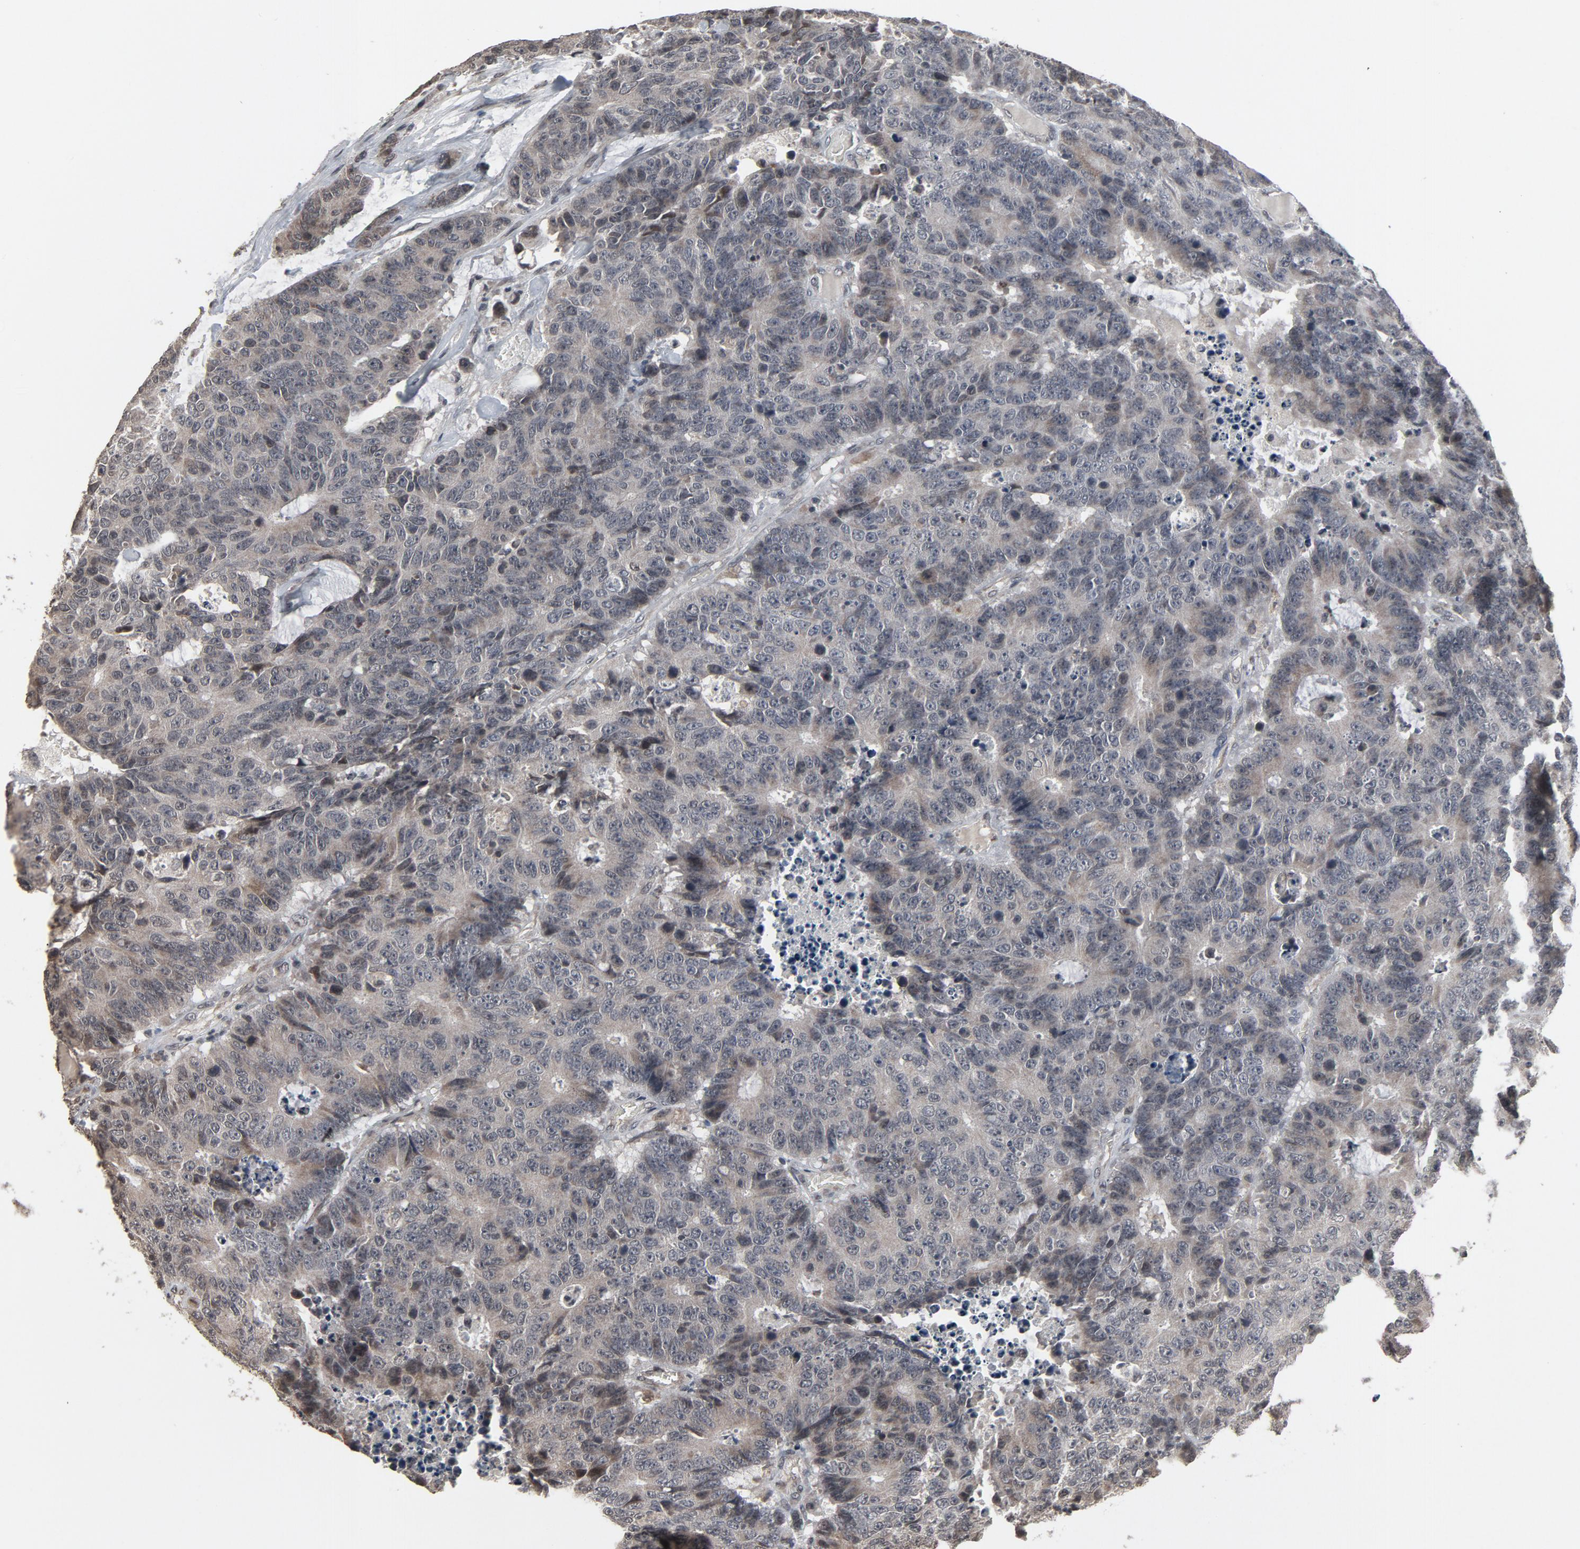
{"staining": {"intensity": "weak", "quantity": "<25%", "location": "cytoplasmic/membranous"}, "tissue": "colorectal cancer", "cell_type": "Tumor cells", "image_type": "cancer", "snomed": [{"axis": "morphology", "description": "Adenocarcinoma, NOS"}, {"axis": "topography", "description": "Colon"}], "caption": "Histopathology image shows no significant protein expression in tumor cells of colorectal adenocarcinoma.", "gene": "POM121", "patient": {"sex": "female", "age": 86}}